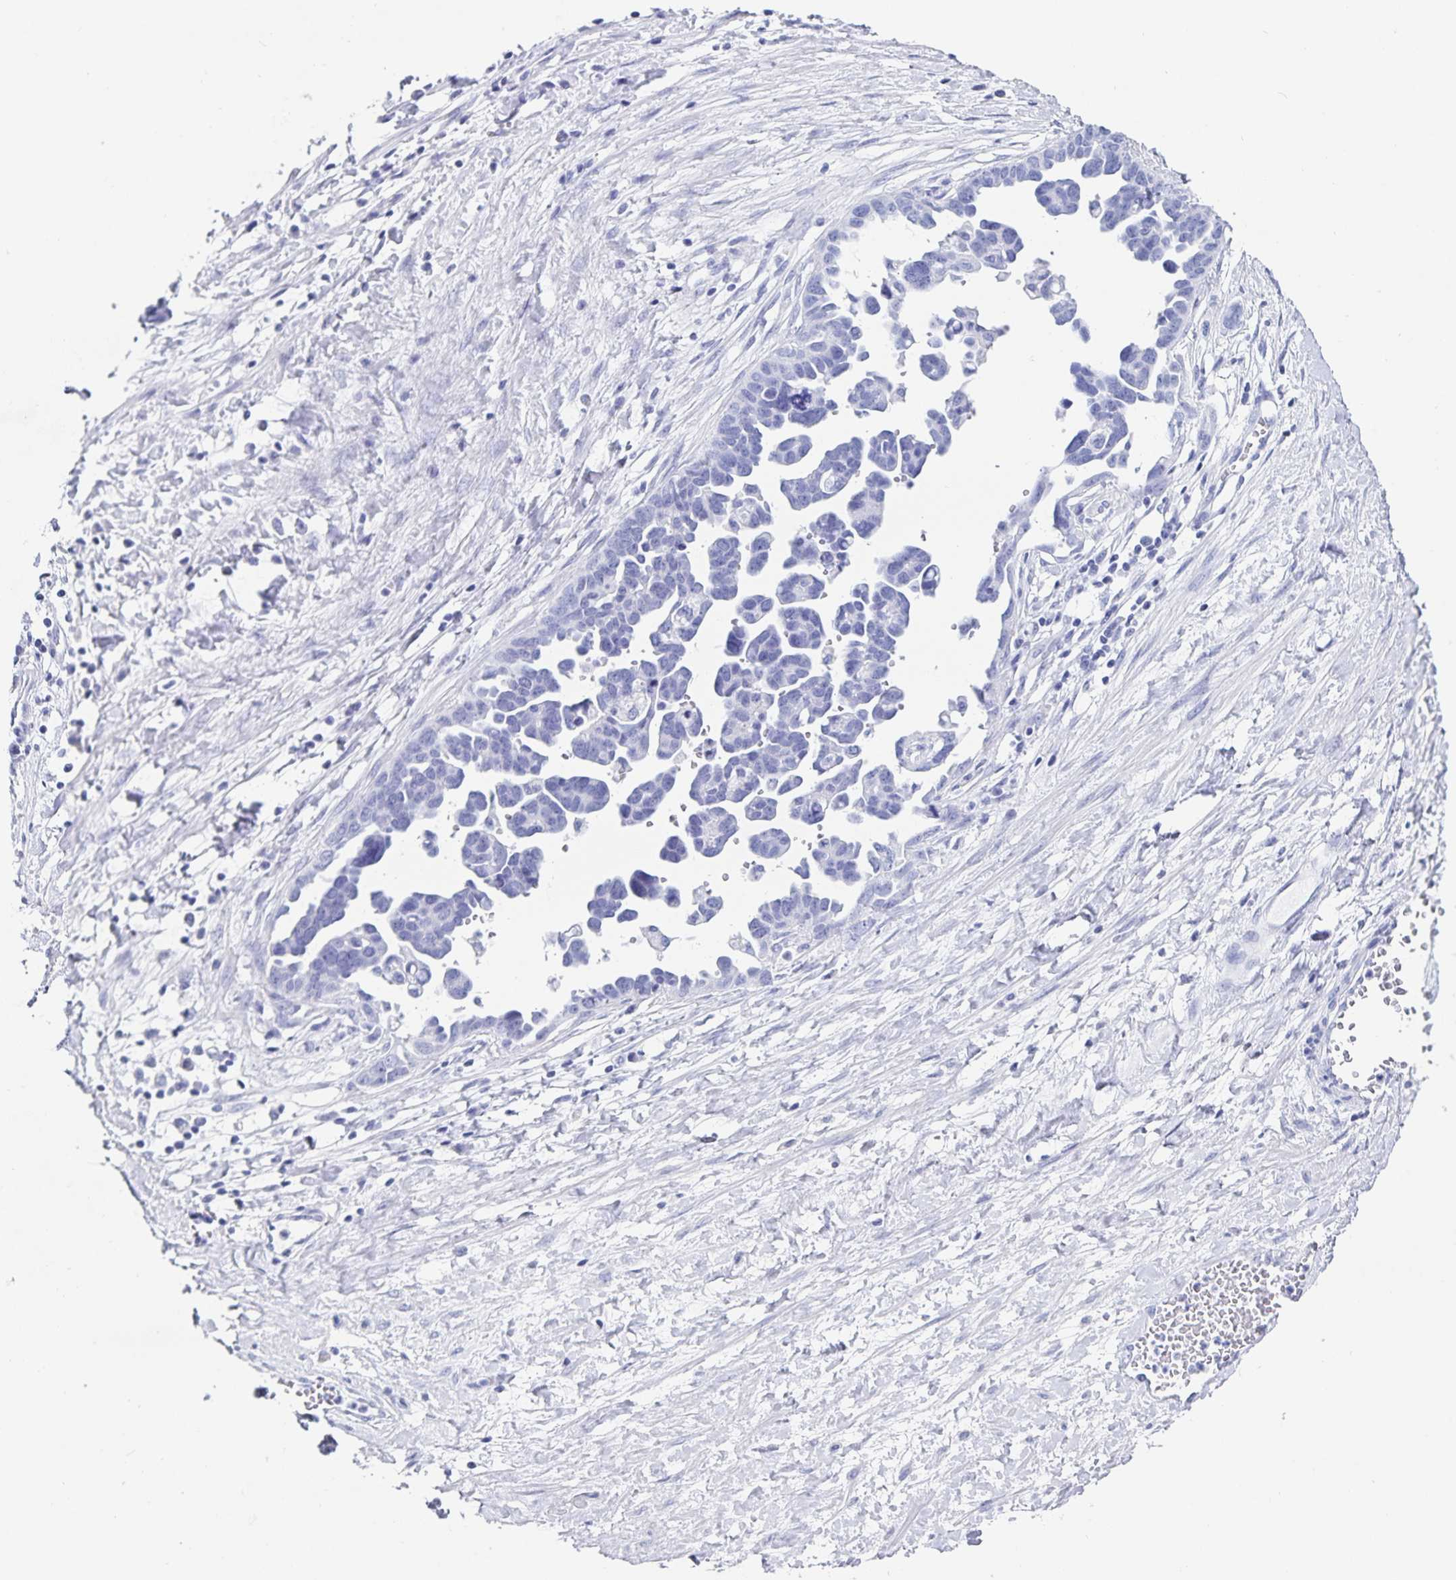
{"staining": {"intensity": "negative", "quantity": "none", "location": "none"}, "tissue": "ovarian cancer", "cell_type": "Tumor cells", "image_type": "cancer", "snomed": [{"axis": "morphology", "description": "Cystadenocarcinoma, serous, NOS"}, {"axis": "topography", "description": "Ovary"}], "caption": "Human ovarian cancer stained for a protein using immunohistochemistry (IHC) reveals no staining in tumor cells.", "gene": "C19orf73", "patient": {"sex": "female", "age": 54}}